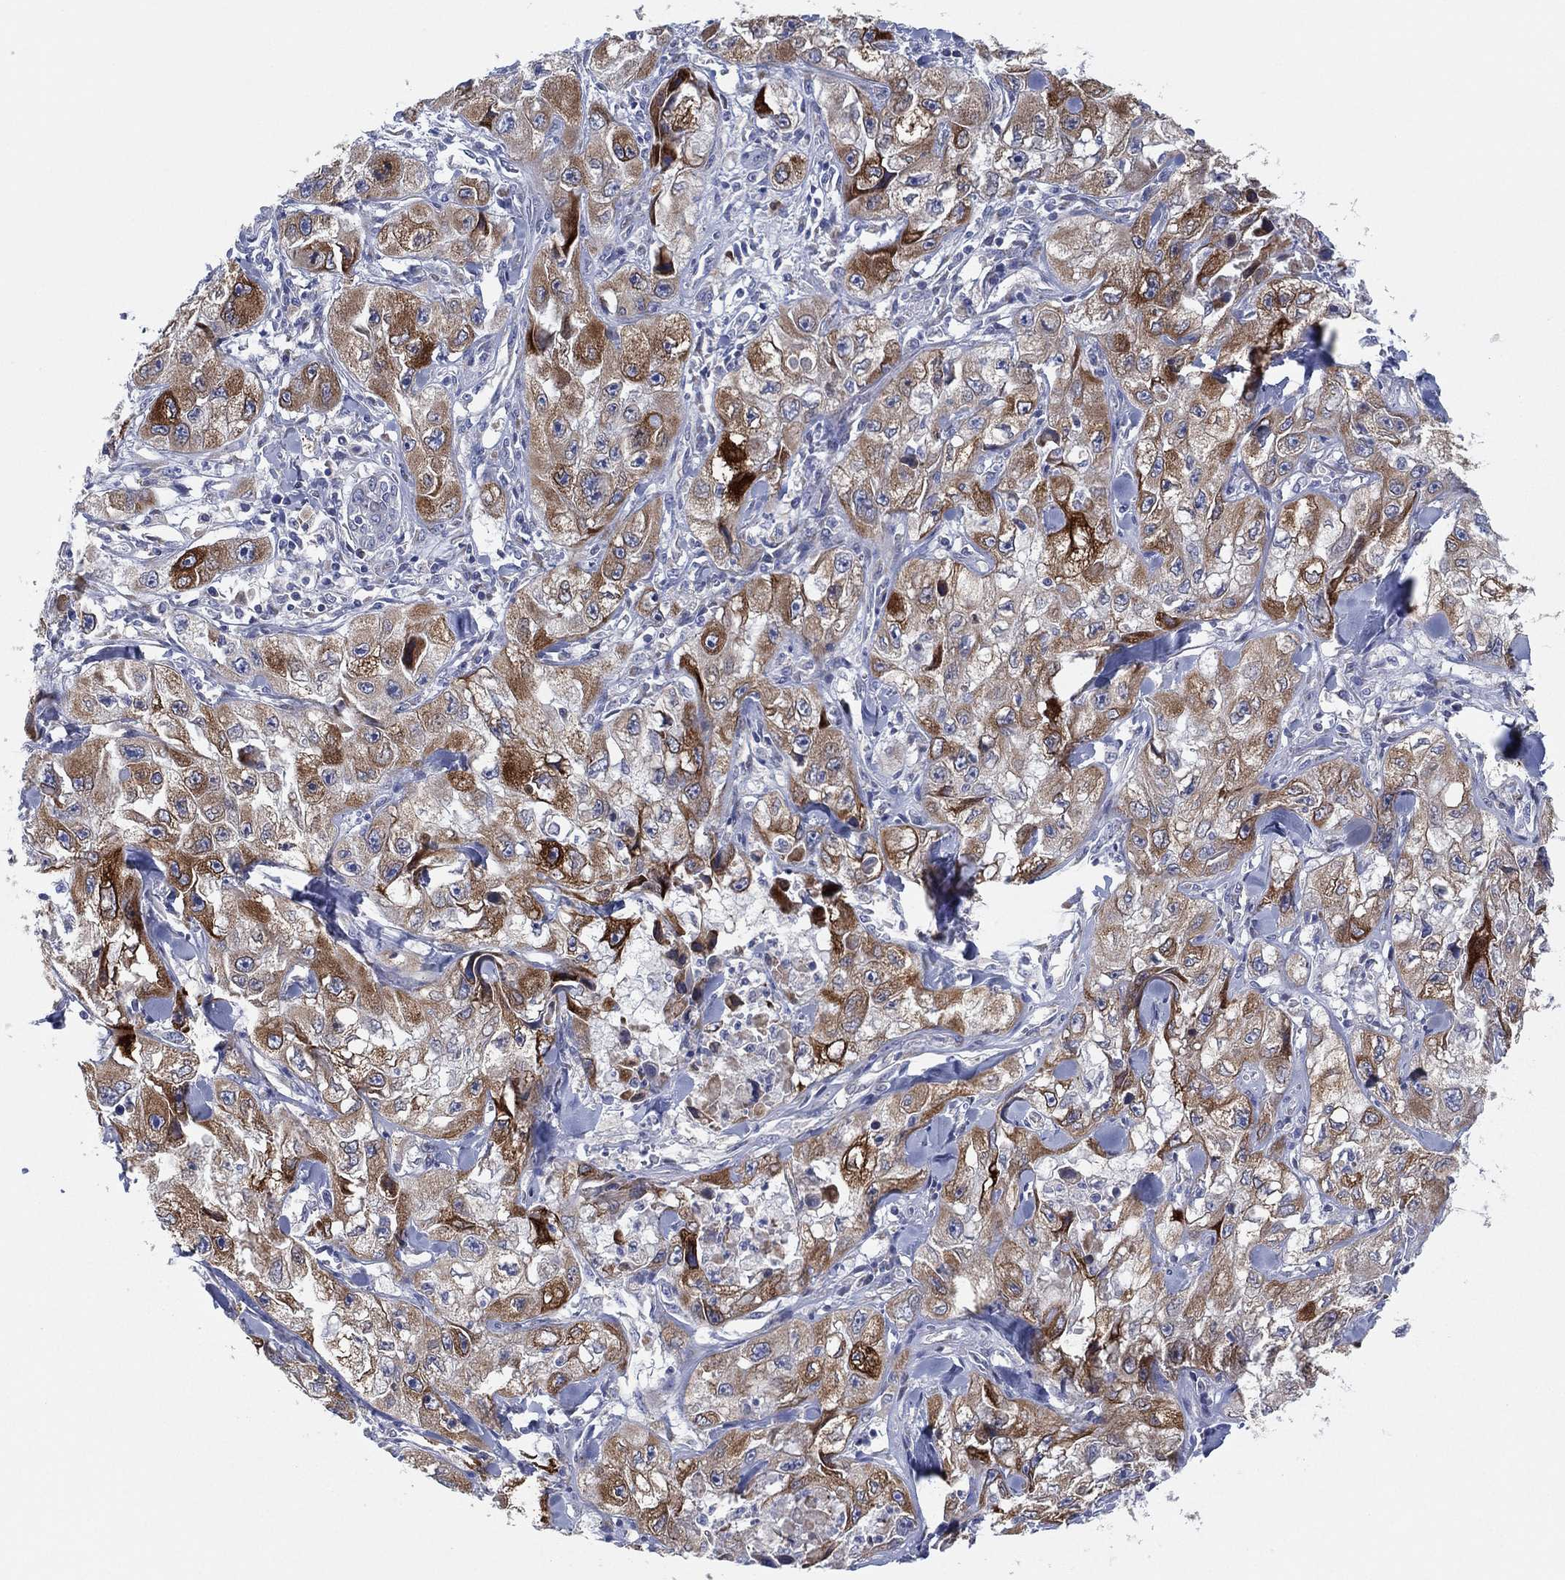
{"staining": {"intensity": "strong", "quantity": "25%-75%", "location": "cytoplasmic/membranous"}, "tissue": "skin cancer", "cell_type": "Tumor cells", "image_type": "cancer", "snomed": [{"axis": "morphology", "description": "Squamous cell carcinoma, NOS"}, {"axis": "topography", "description": "Skin"}, {"axis": "topography", "description": "Subcutis"}], "caption": "Human skin cancer (squamous cell carcinoma) stained with a brown dye demonstrates strong cytoplasmic/membranous positive staining in about 25%-75% of tumor cells.", "gene": "TMEM40", "patient": {"sex": "male", "age": 73}}